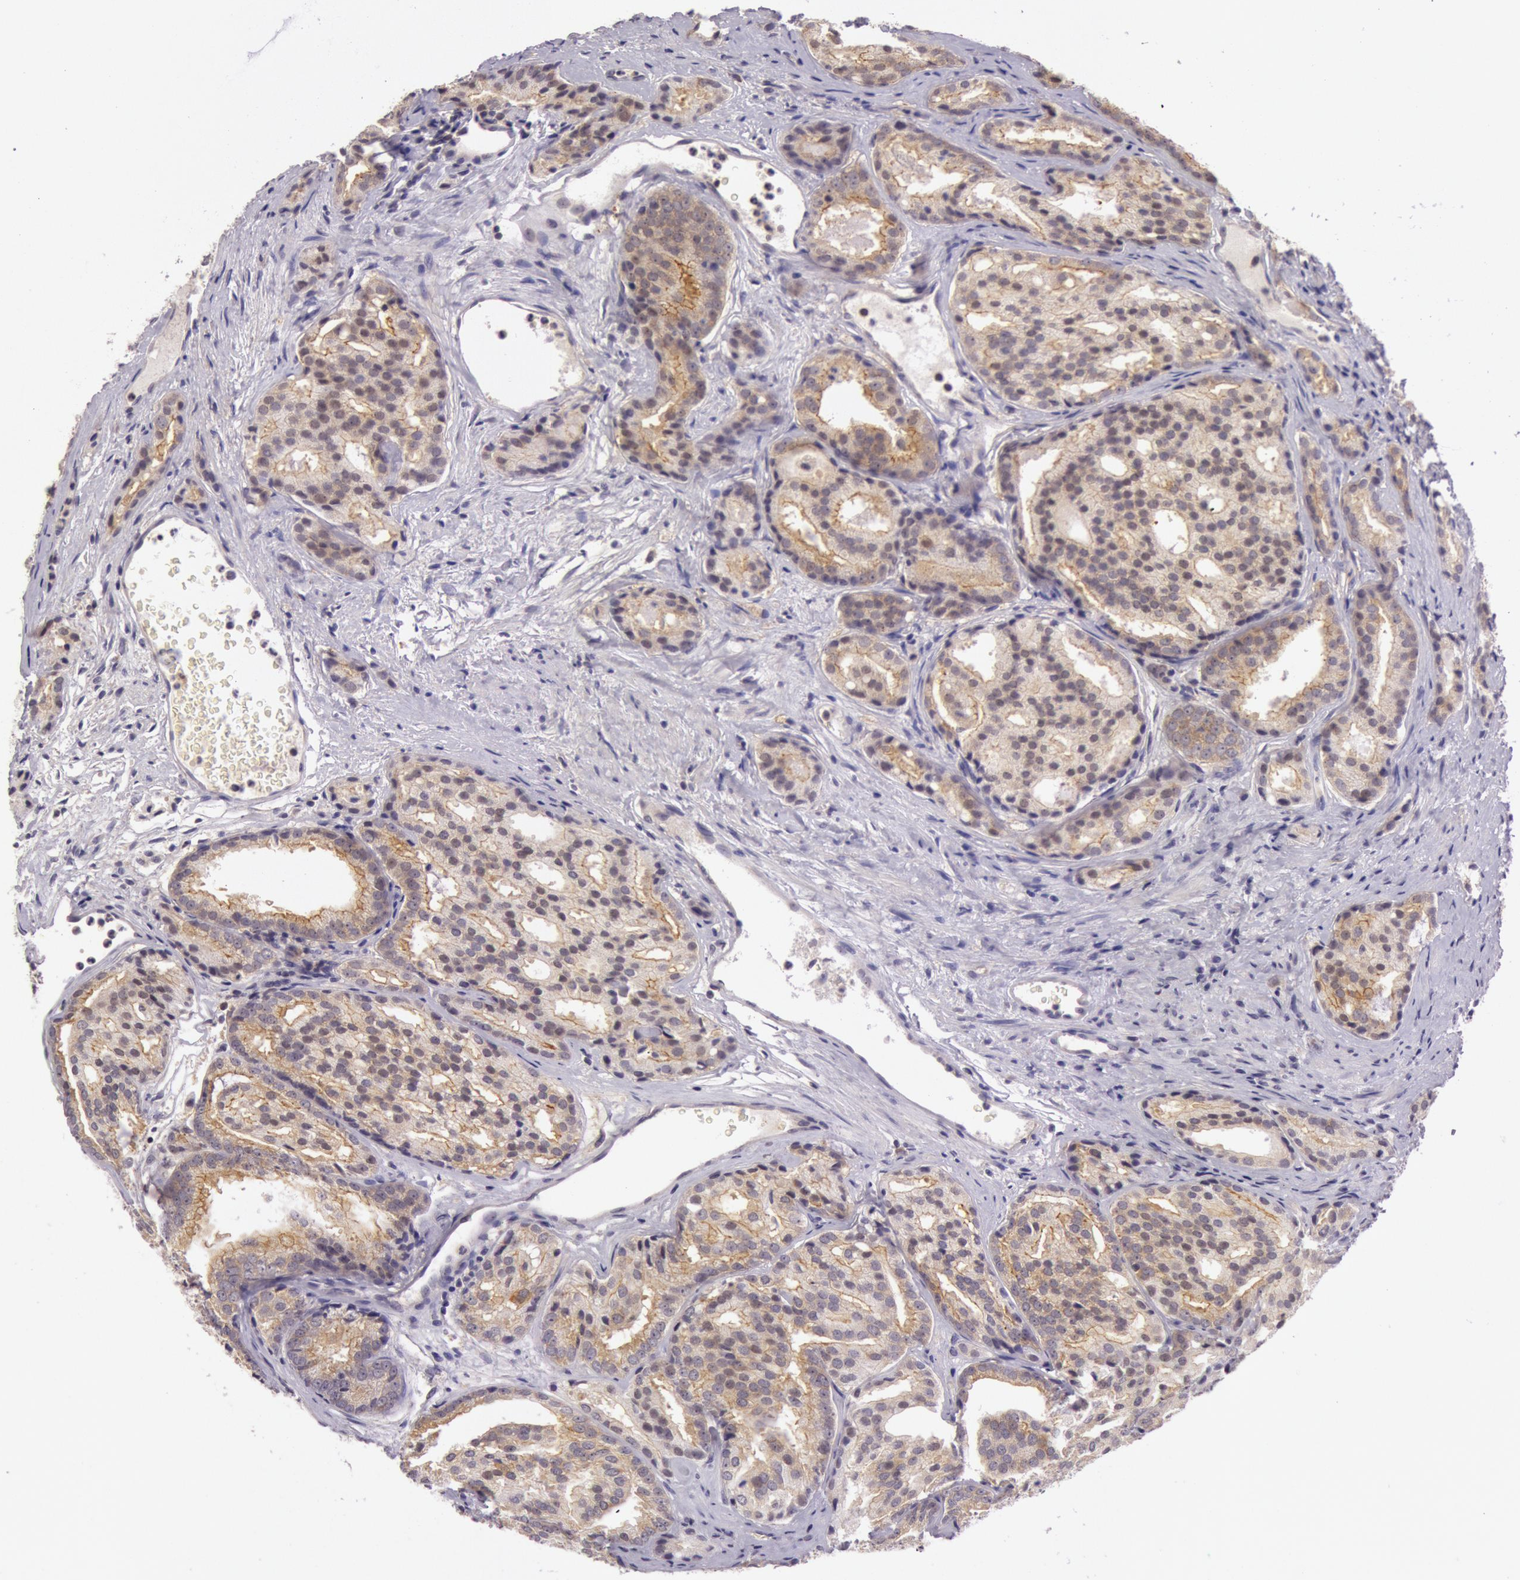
{"staining": {"intensity": "strong", "quantity": ">75%", "location": "cytoplasmic/membranous,nuclear"}, "tissue": "prostate cancer", "cell_type": "Tumor cells", "image_type": "cancer", "snomed": [{"axis": "morphology", "description": "Adenocarcinoma, High grade"}, {"axis": "topography", "description": "Prostate"}], "caption": "Brown immunohistochemical staining in adenocarcinoma (high-grade) (prostate) exhibits strong cytoplasmic/membranous and nuclear expression in about >75% of tumor cells. Ihc stains the protein in brown and the nuclei are stained blue.", "gene": "CDK16", "patient": {"sex": "male", "age": 64}}